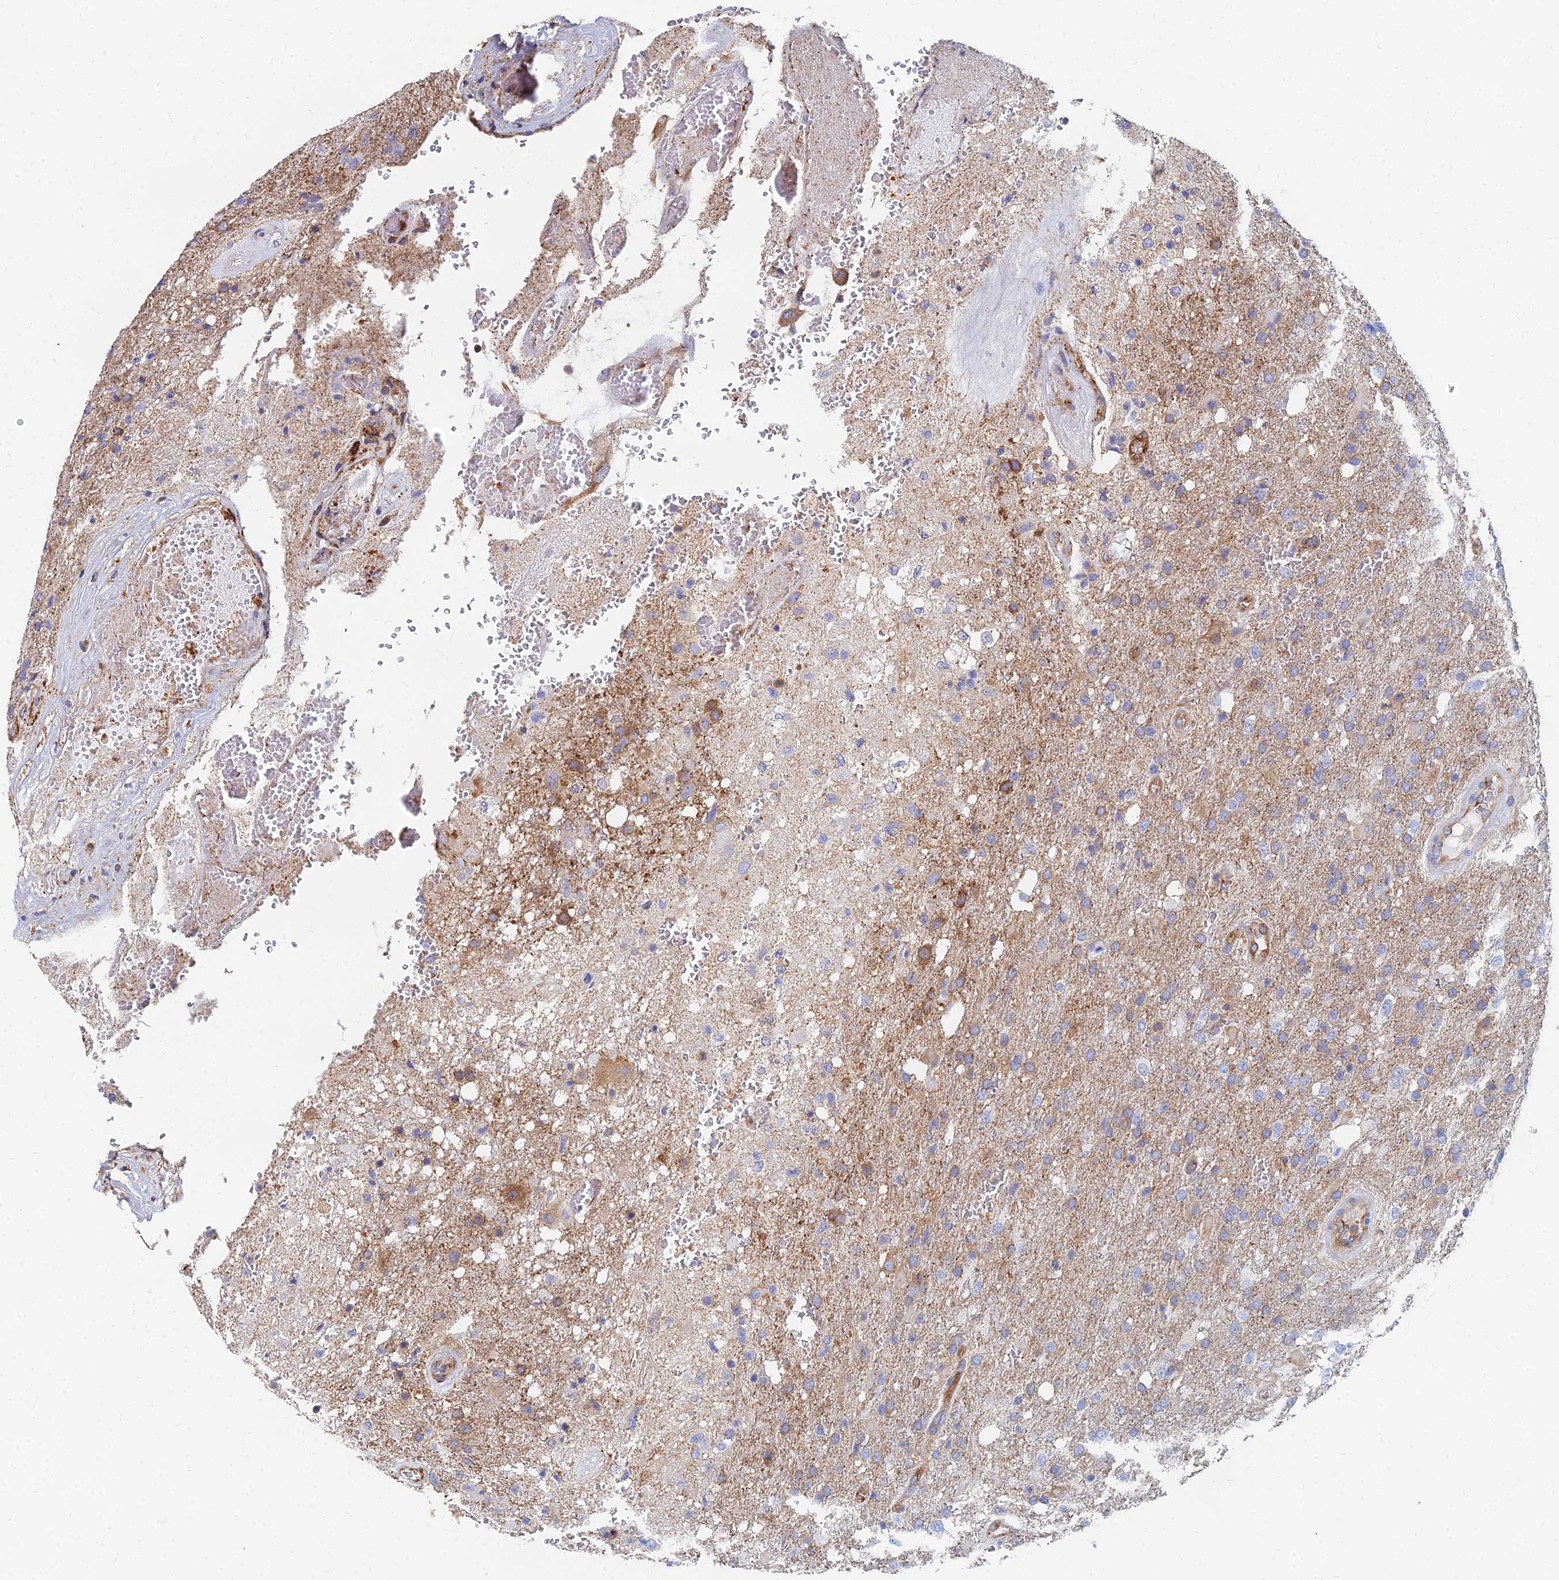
{"staining": {"intensity": "moderate", "quantity": "<25%", "location": "cytoplasmic/membranous"}, "tissue": "glioma", "cell_type": "Tumor cells", "image_type": "cancer", "snomed": [{"axis": "morphology", "description": "Glioma, malignant, High grade"}, {"axis": "topography", "description": "Brain"}], "caption": "Immunohistochemical staining of human glioma exhibits low levels of moderate cytoplasmic/membranous protein staining in approximately <25% of tumor cells.", "gene": "GPR42", "patient": {"sex": "female", "age": 74}}